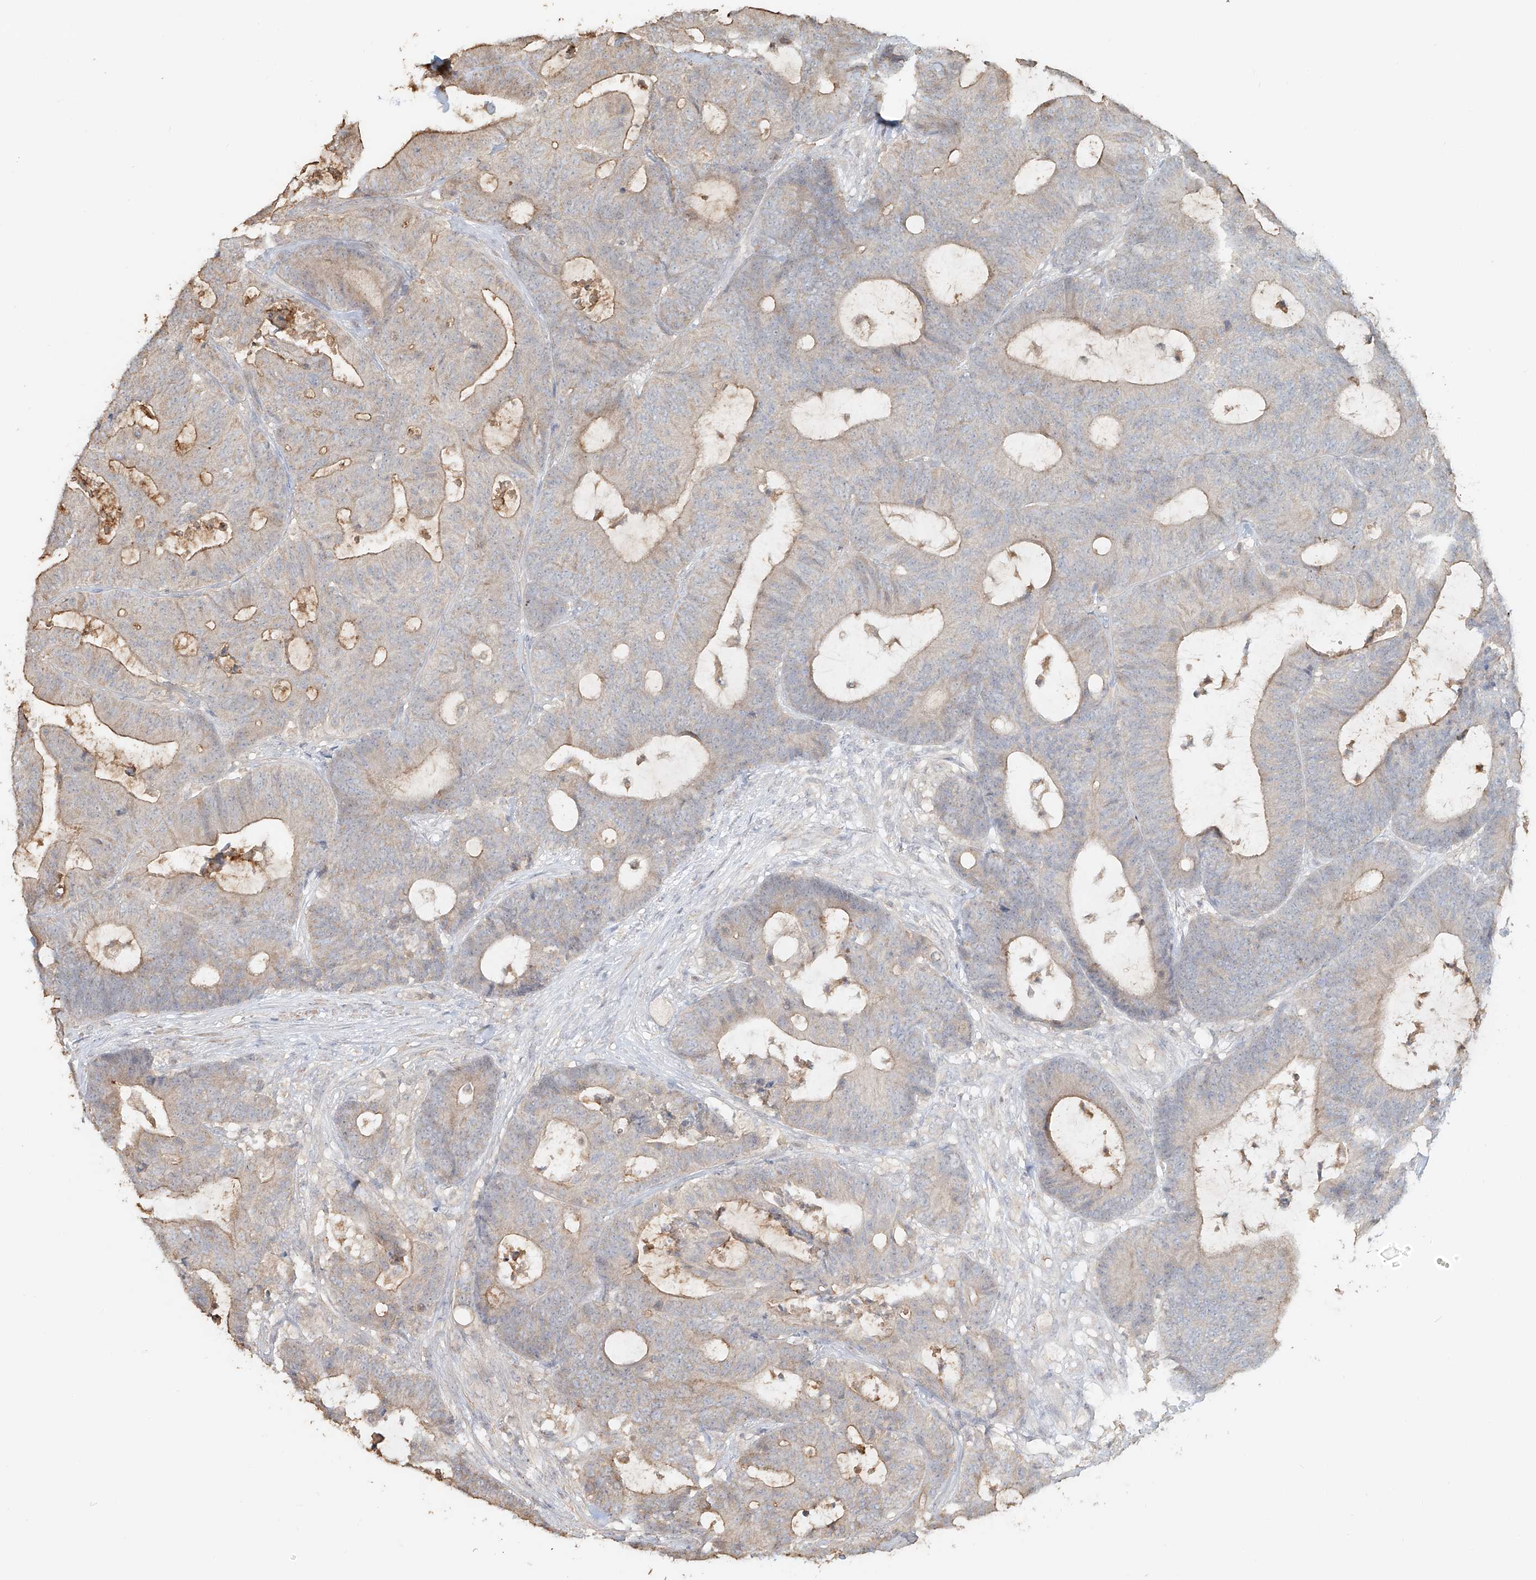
{"staining": {"intensity": "moderate", "quantity": "<25%", "location": "cytoplasmic/membranous"}, "tissue": "colorectal cancer", "cell_type": "Tumor cells", "image_type": "cancer", "snomed": [{"axis": "morphology", "description": "Adenocarcinoma, NOS"}, {"axis": "topography", "description": "Colon"}], "caption": "High-power microscopy captured an IHC image of colorectal adenocarcinoma, revealing moderate cytoplasmic/membranous positivity in approximately <25% of tumor cells.", "gene": "NPHS1", "patient": {"sex": "female", "age": 84}}